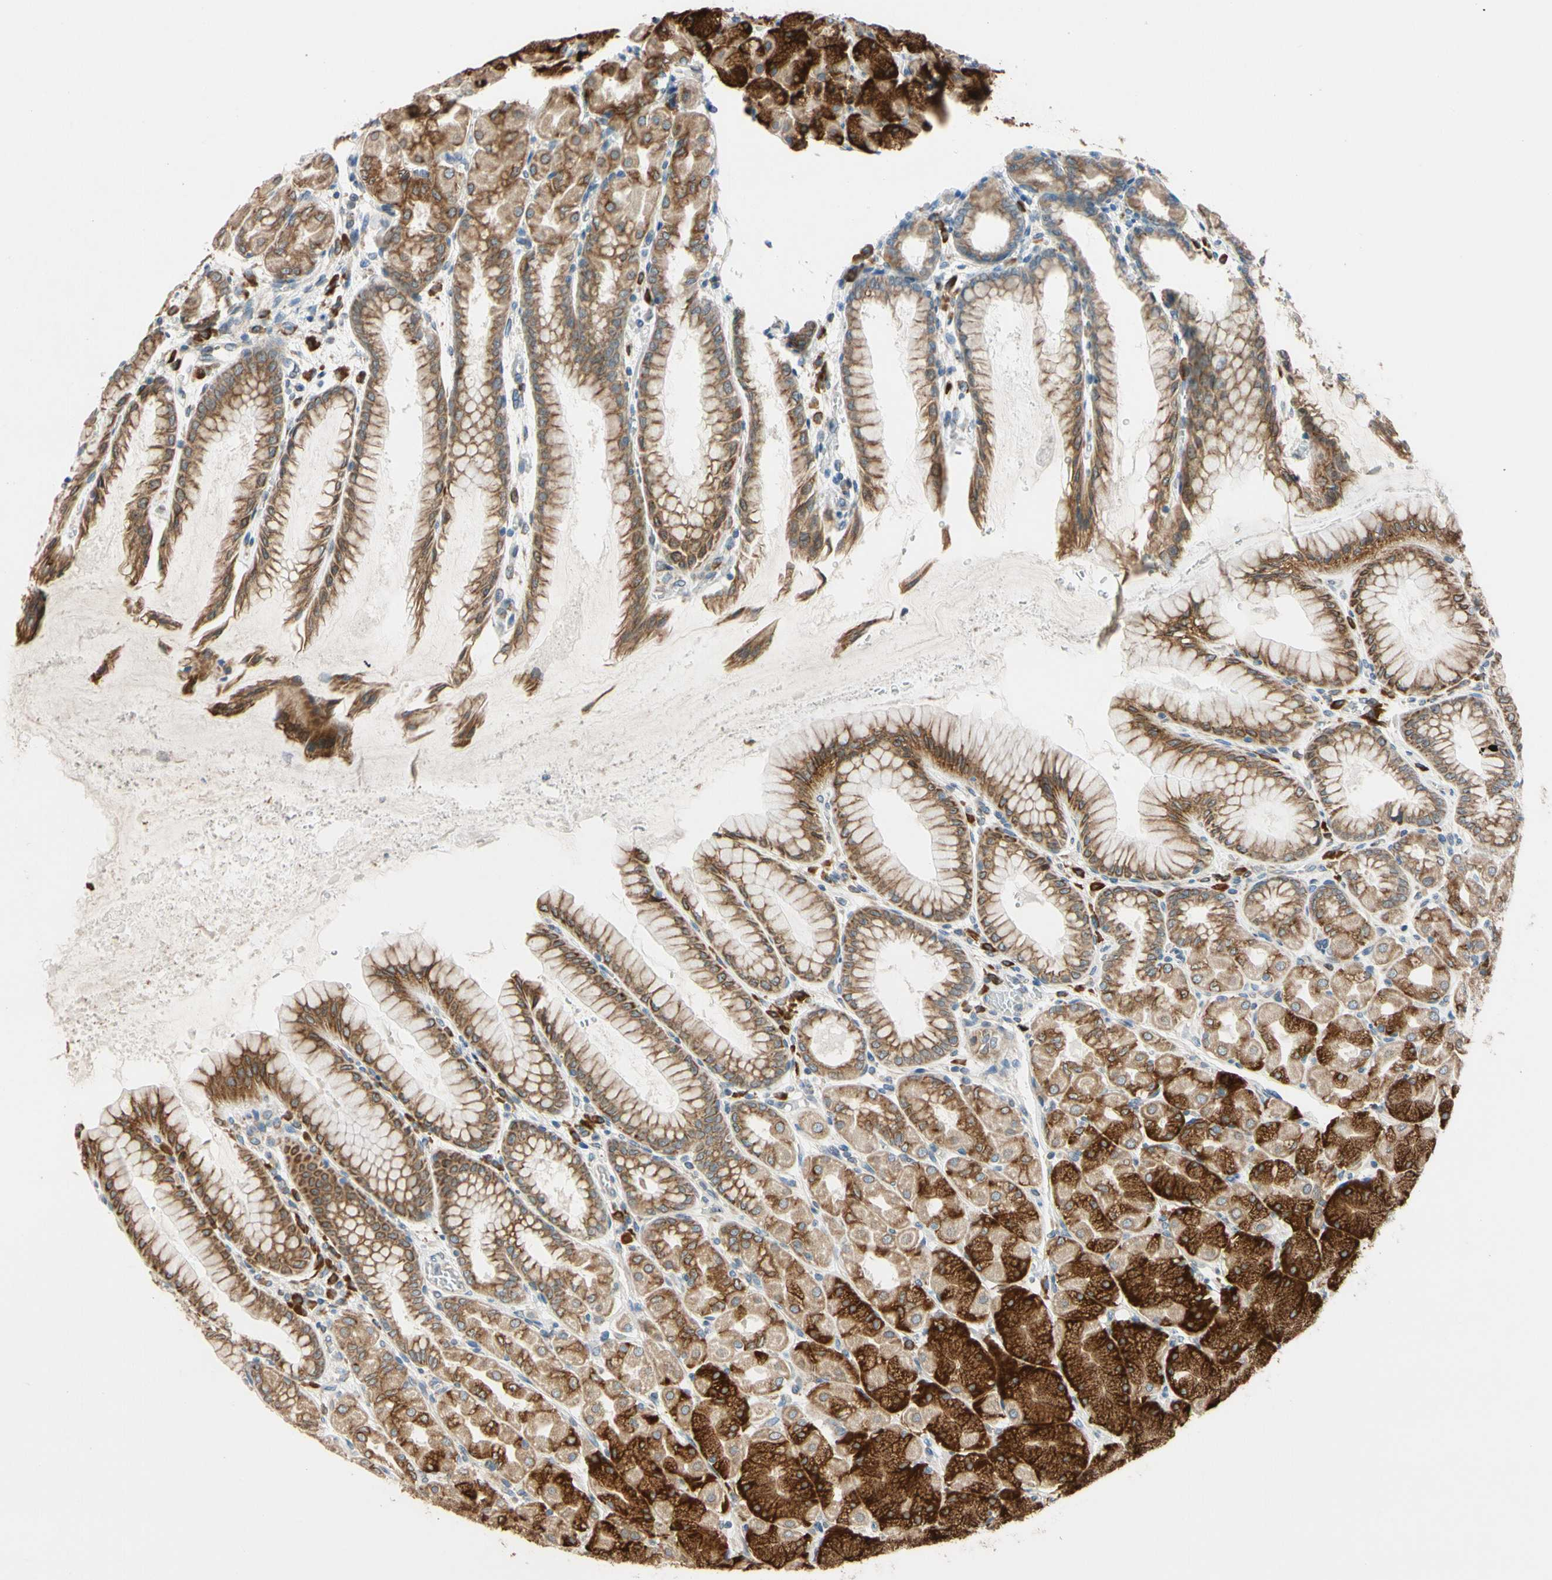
{"staining": {"intensity": "strong", "quantity": ">75%", "location": "cytoplasmic/membranous"}, "tissue": "stomach", "cell_type": "Glandular cells", "image_type": "normal", "snomed": [{"axis": "morphology", "description": "Normal tissue, NOS"}, {"axis": "topography", "description": "Stomach, upper"}], "caption": "DAB (3,3'-diaminobenzidine) immunohistochemical staining of benign human stomach displays strong cytoplasmic/membranous protein expression in about >75% of glandular cells. The staining is performed using DAB (3,3'-diaminobenzidine) brown chromogen to label protein expression. The nuclei are counter-stained blue using hematoxylin.", "gene": "RPN2", "patient": {"sex": "female", "age": 56}}